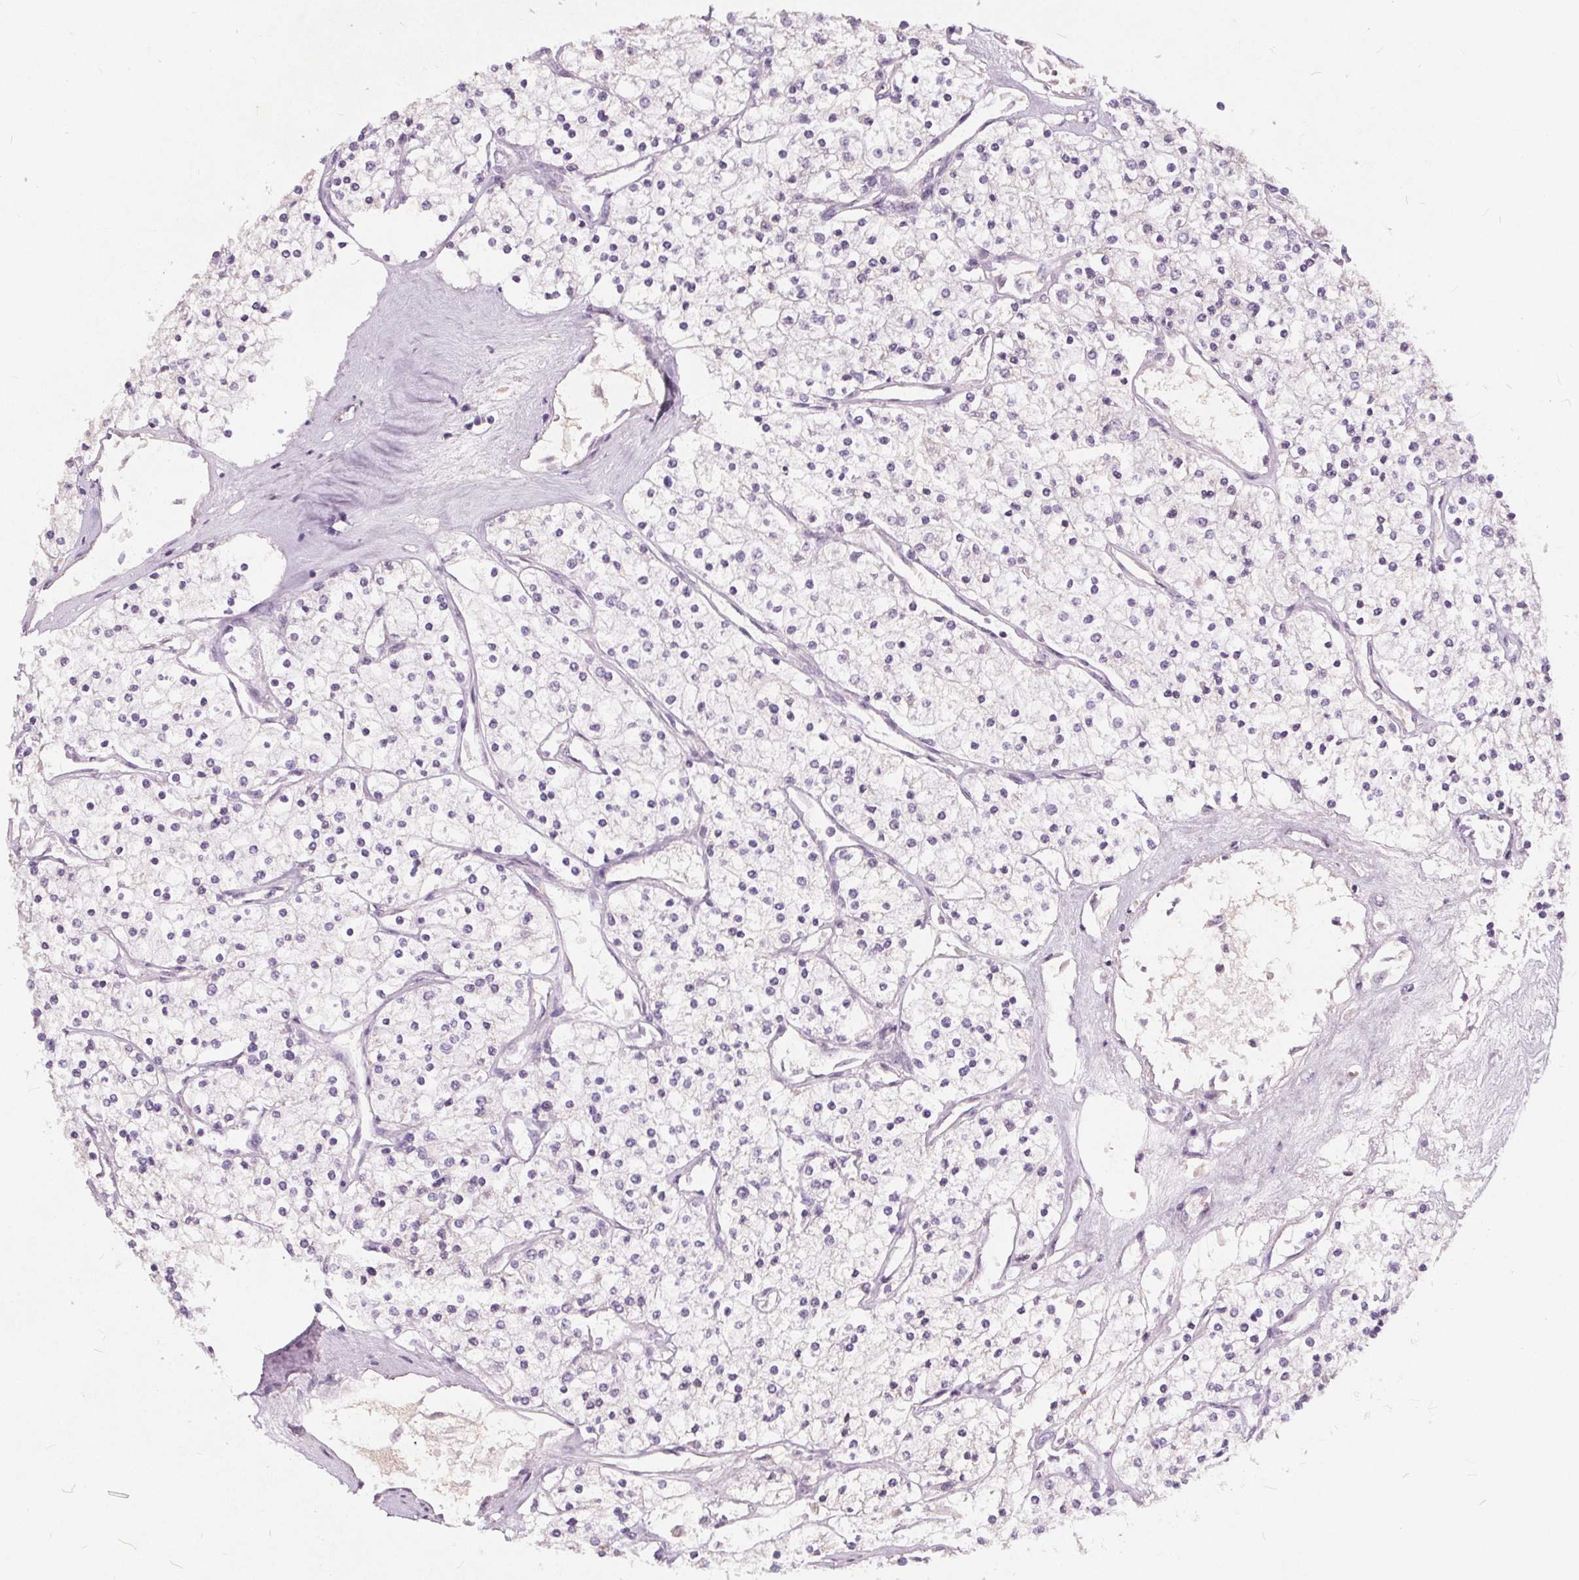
{"staining": {"intensity": "negative", "quantity": "none", "location": "none"}, "tissue": "renal cancer", "cell_type": "Tumor cells", "image_type": "cancer", "snomed": [{"axis": "morphology", "description": "Adenocarcinoma, NOS"}, {"axis": "topography", "description": "Kidney"}], "caption": "A micrograph of renal cancer (adenocarcinoma) stained for a protein displays no brown staining in tumor cells.", "gene": "PLA2G2E", "patient": {"sex": "male", "age": 80}}